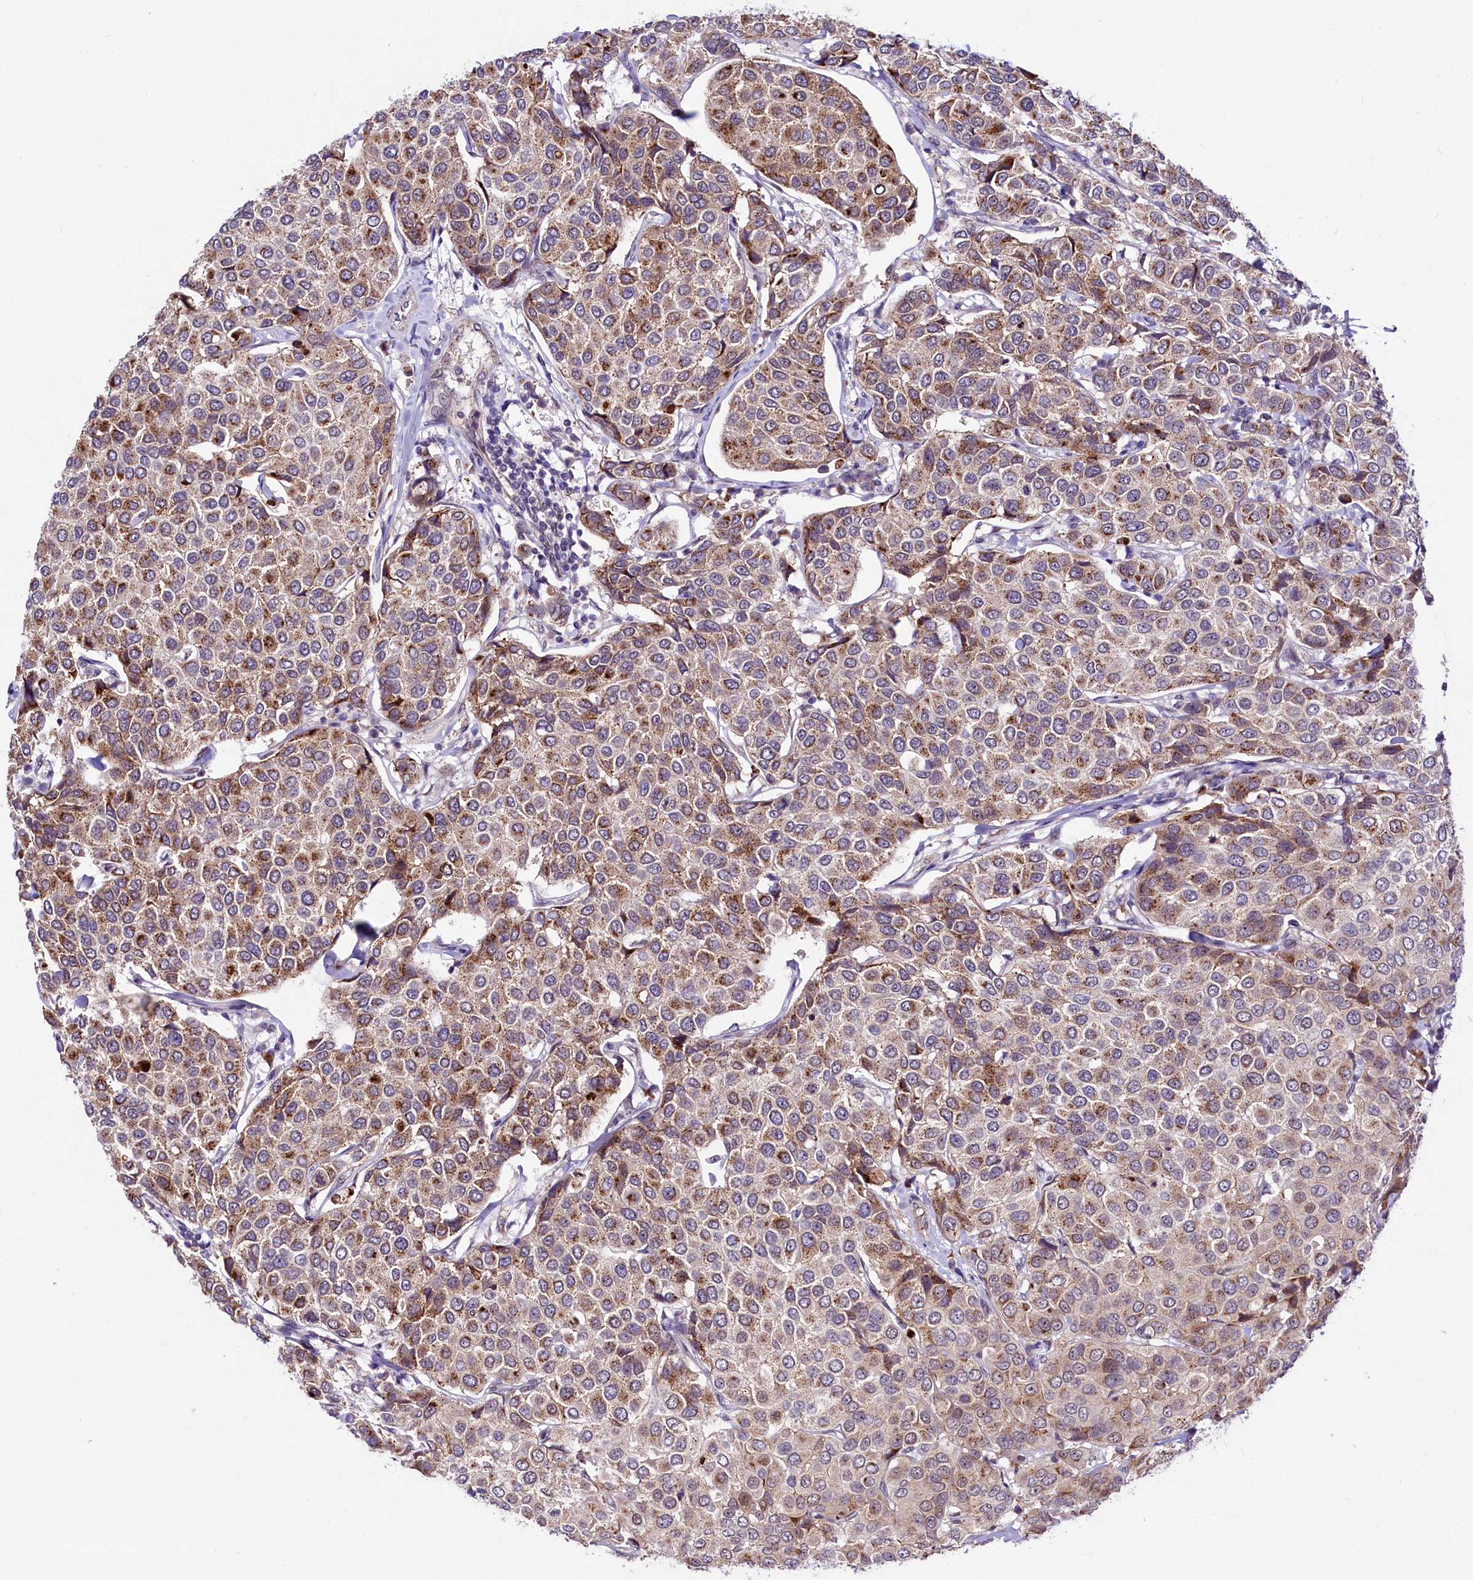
{"staining": {"intensity": "moderate", "quantity": "25%-75%", "location": "cytoplasmic/membranous"}, "tissue": "breast cancer", "cell_type": "Tumor cells", "image_type": "cancer", "snomed": [{"axis": "morphology", "description": "Duct carcinoma"}, {"axis": "topography", "description": "Breast"}], "caption": "A histopathology image showing moderate cytoplasmic/membranous staining in about 25%-75% of tumor cells in breast invasive ductal carcinoma, as visualized by brown immunohistochemical staining.", "gene": "LEUTX", "patient": {"sex": "female", "age": 55}}